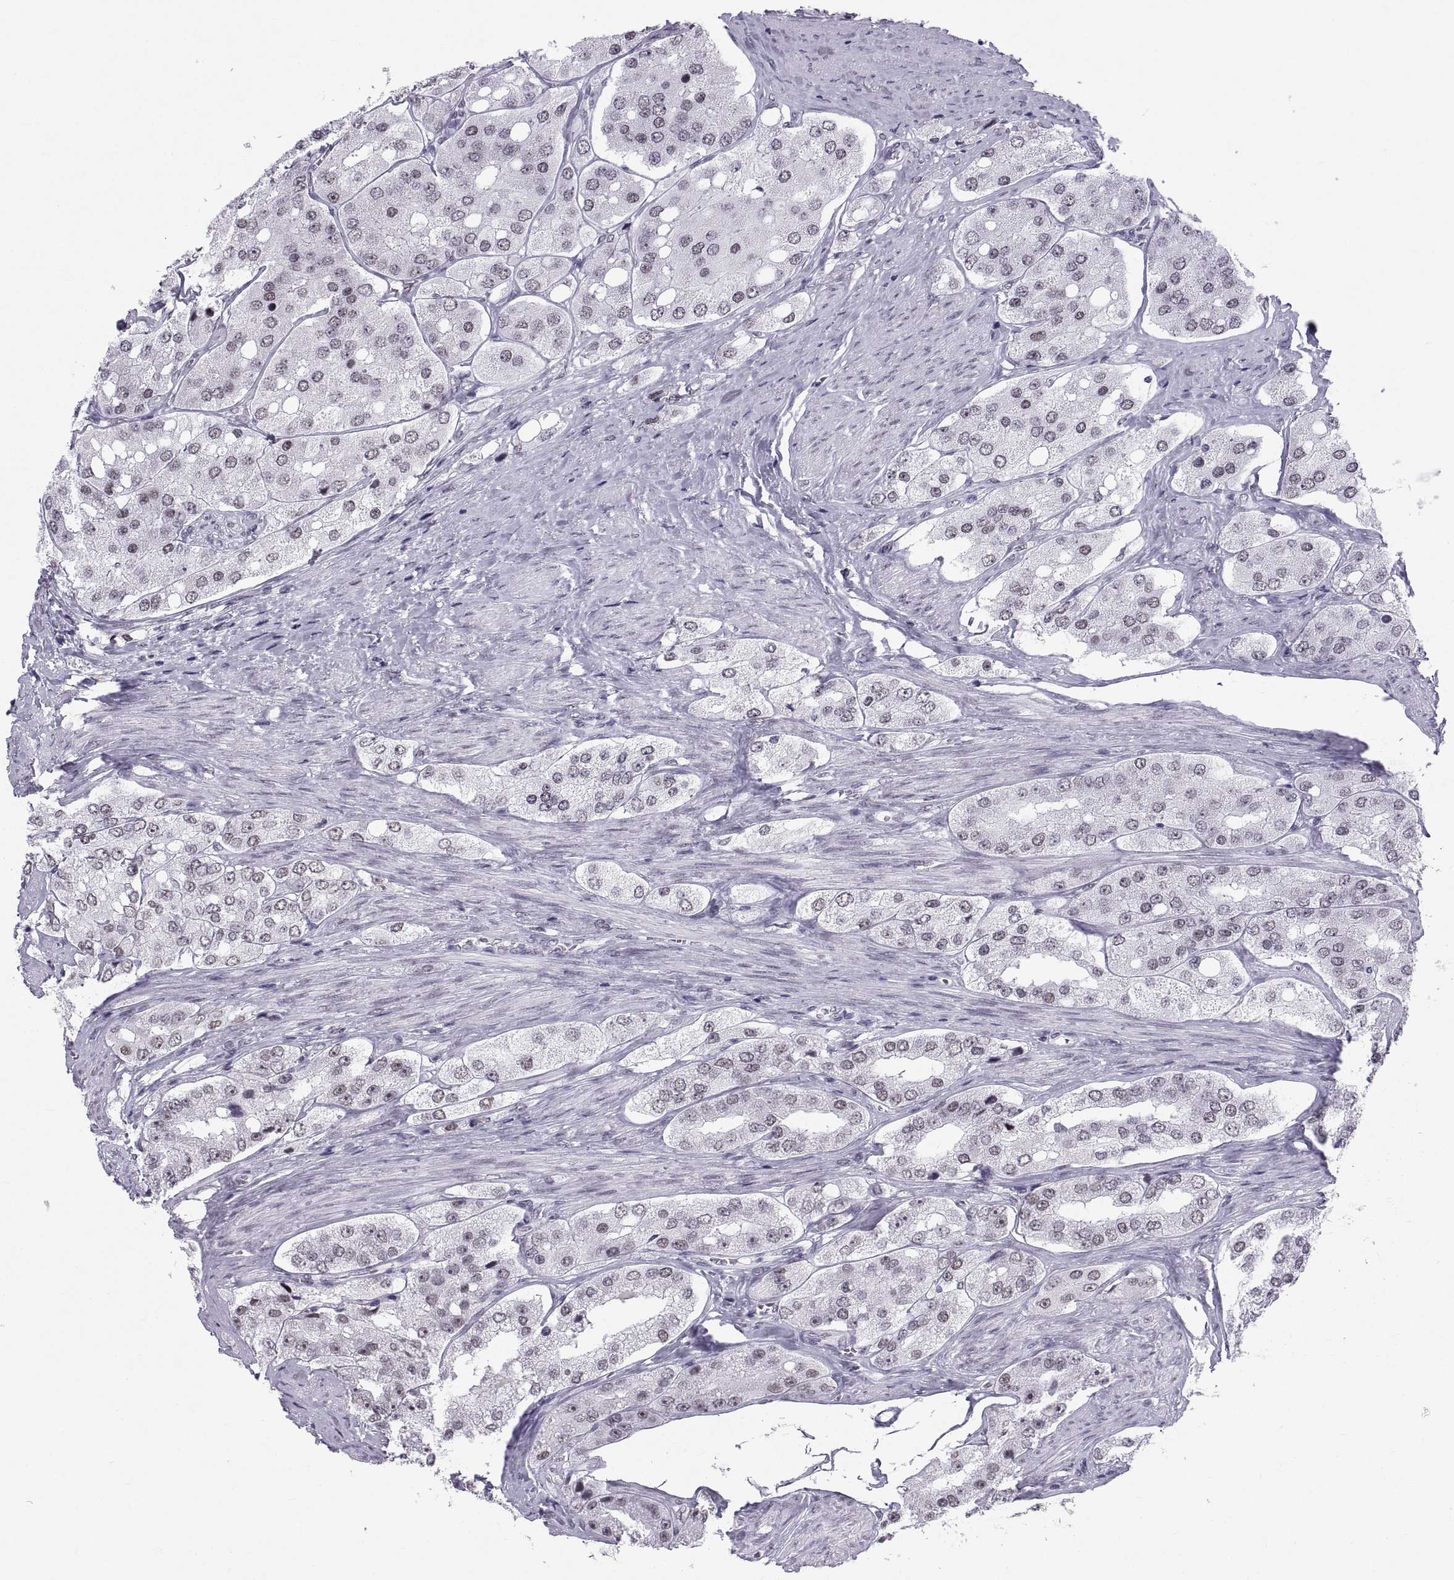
{"staining": {"intensity": "negative", "quantity": "none", "location": "none"}, "tissue": "prostate cancer", "cell_type": "Tumor cells", "image_type": "cancer", "snomed": [{"axis": "morphology", "description": "Adenocarcinoma, Low grade"}, {"axis": "topography", "description": "Prostate"}], "caption": "This is a photomicrograph of IHC staining of prostate adenocarcinoma (low-grade), which shows no expression in tumor cells.", "gene": "NEUROD6", "patient": {"sex": "male", "age": 69}}